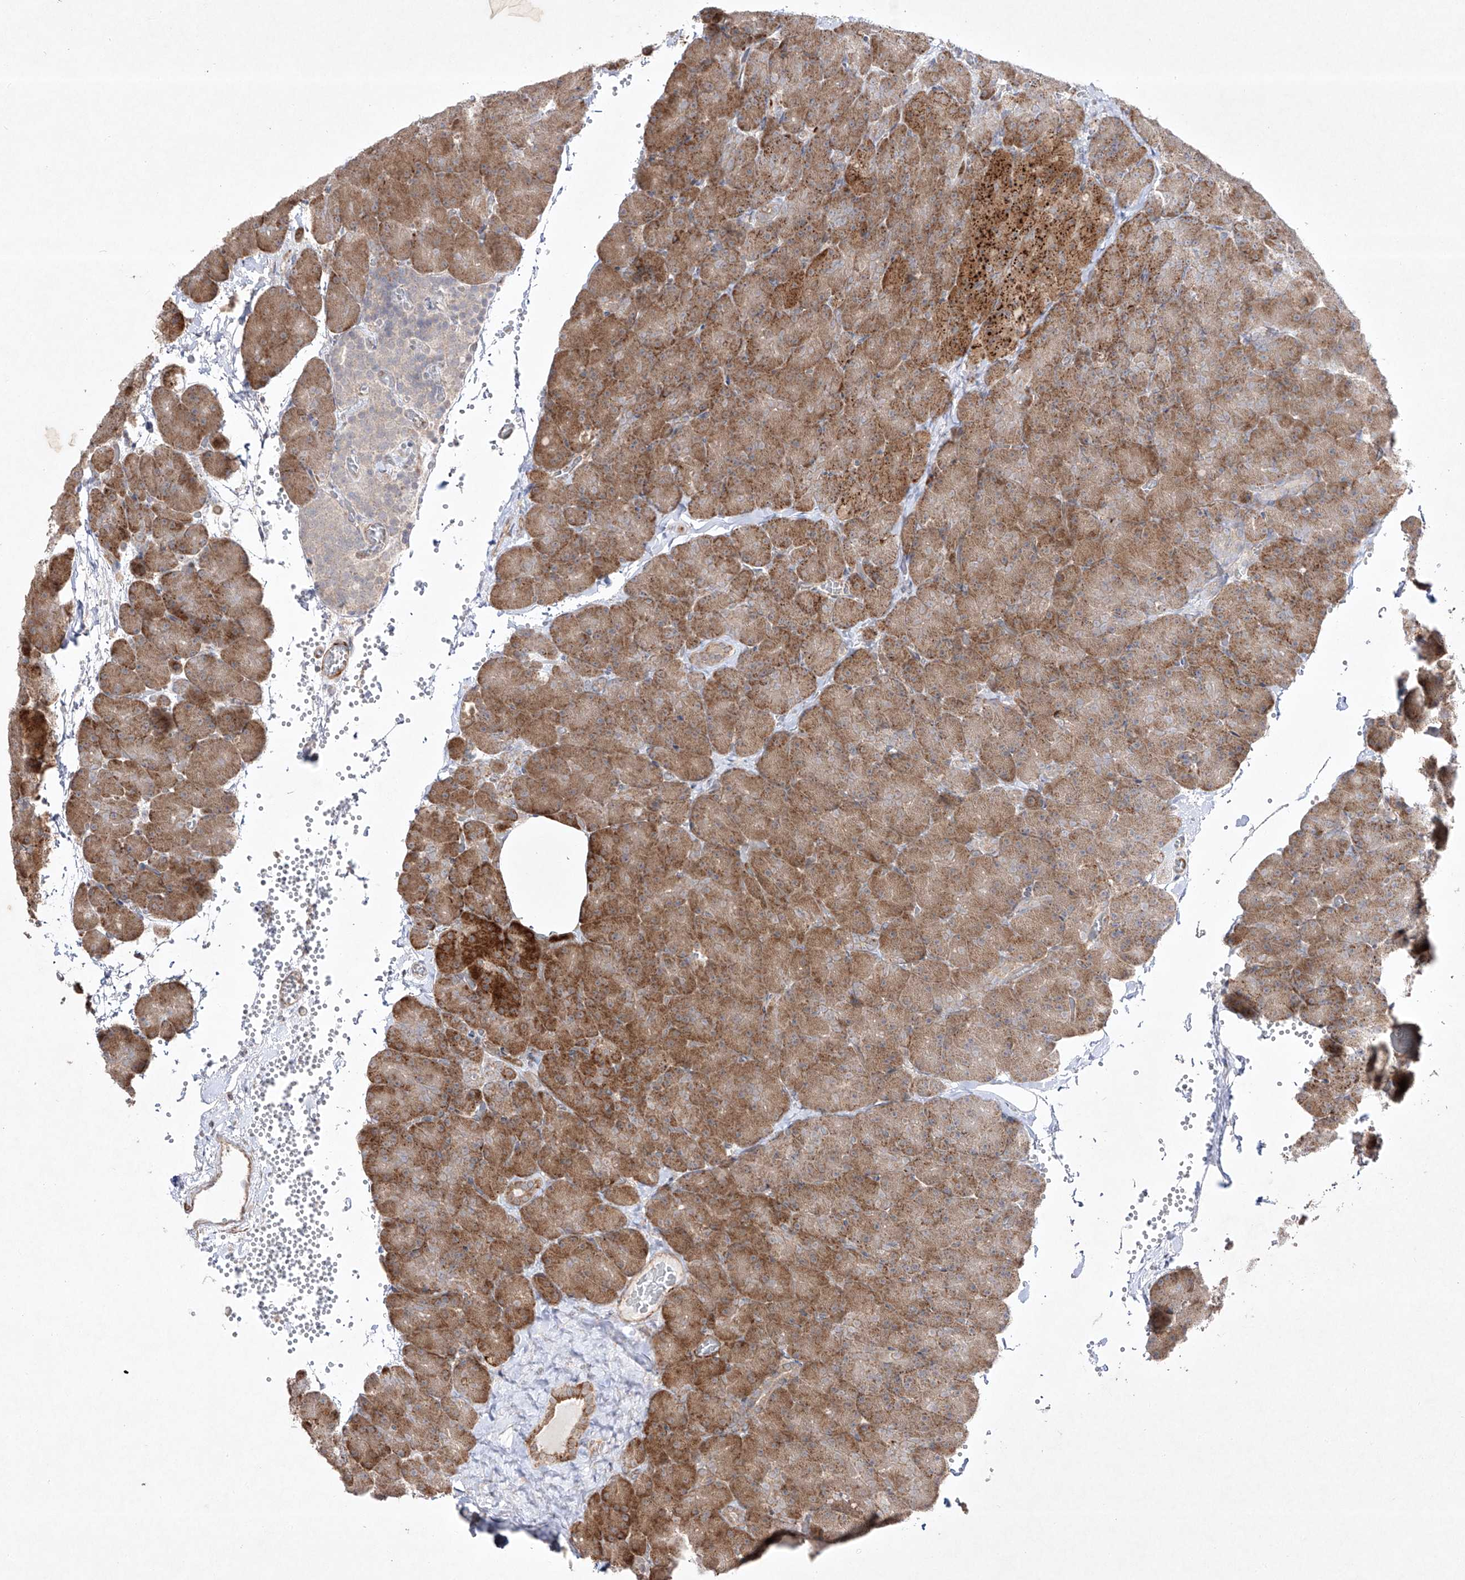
{"staining": {"intensity": "moderate", "quantity": ">75%", "location": "cytoplasmic/membranous"}, "tissue": "pancreas", "cell_type": "Exocrine glandular cells", "image_type": "normal", "snomed": [{"axis": "morphology", "description": "Normal tissue, NOS"}, {"axis": "morphology", "description": "Carcinoid, malignant, NOS"}, {"axis": "topography", "description": "Pancreas"}], "caption": "This is an image of IHC staining of benign pancreas, which shows moderate expression in the cytoplasmic/membranous of exocrine glandular cells.", "gene": "KDM1B", "patient": {"sex": "female", "age": 35}}